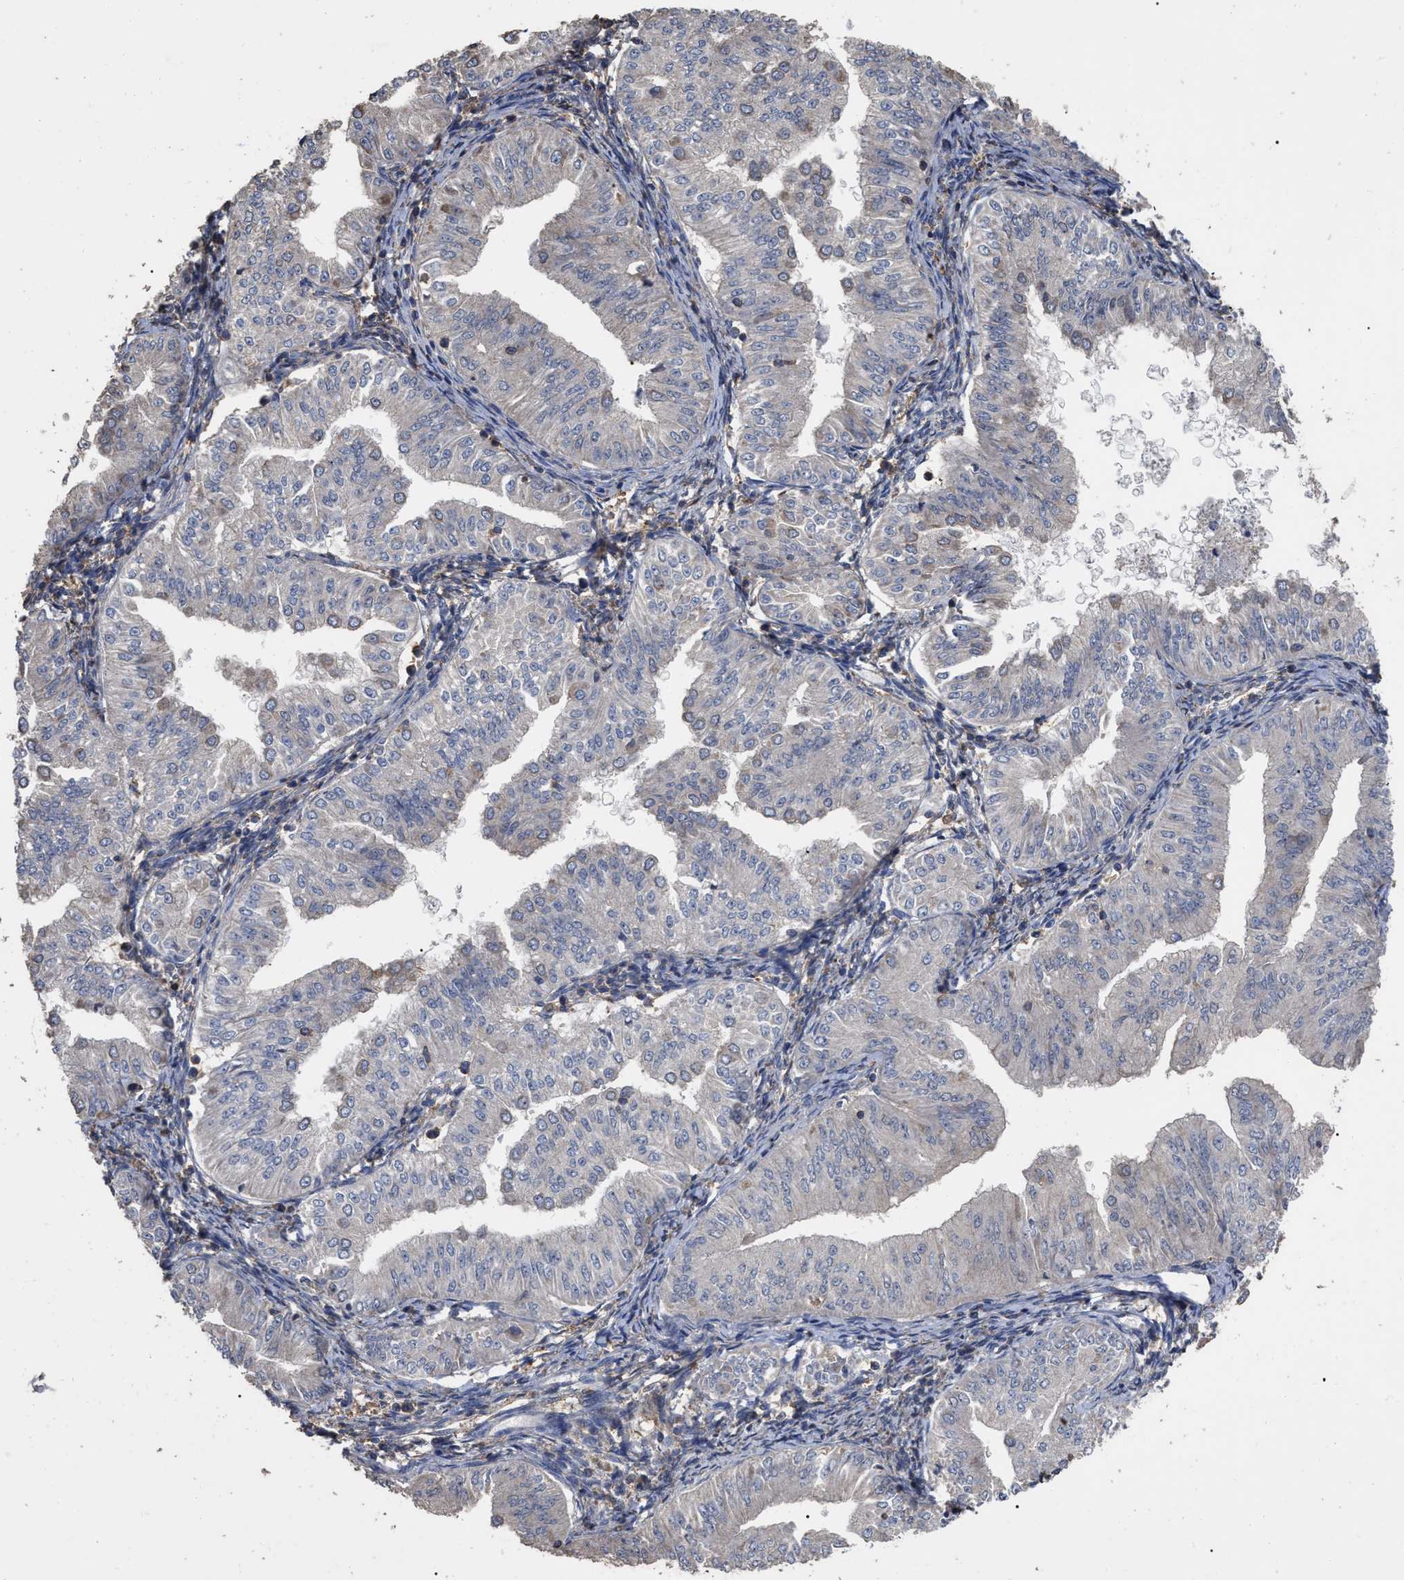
{"staining": {"intensity": "negative", "quantity": "none", "location": "none"}, "tissue": "endometrial cancer", "cell_type": "Tumor cells", "image_type": "cancer", "snomed": [{"axis": "morphology", "description": "Normal tissue, NOS"}, {"axis": "morphology", "description": "Adenocarcinoma, NOS"}, {"axis": "topography", "description": "Endometrium"}], "caption": "Immunohistochemistry micrograph of neoplastic tissue: human endometrial adenocarcinoma stained with DAB shows no significant protein staining in tumor cells.", "gene": "GPR179", "patient": {"sex": "female", "age": 53}}